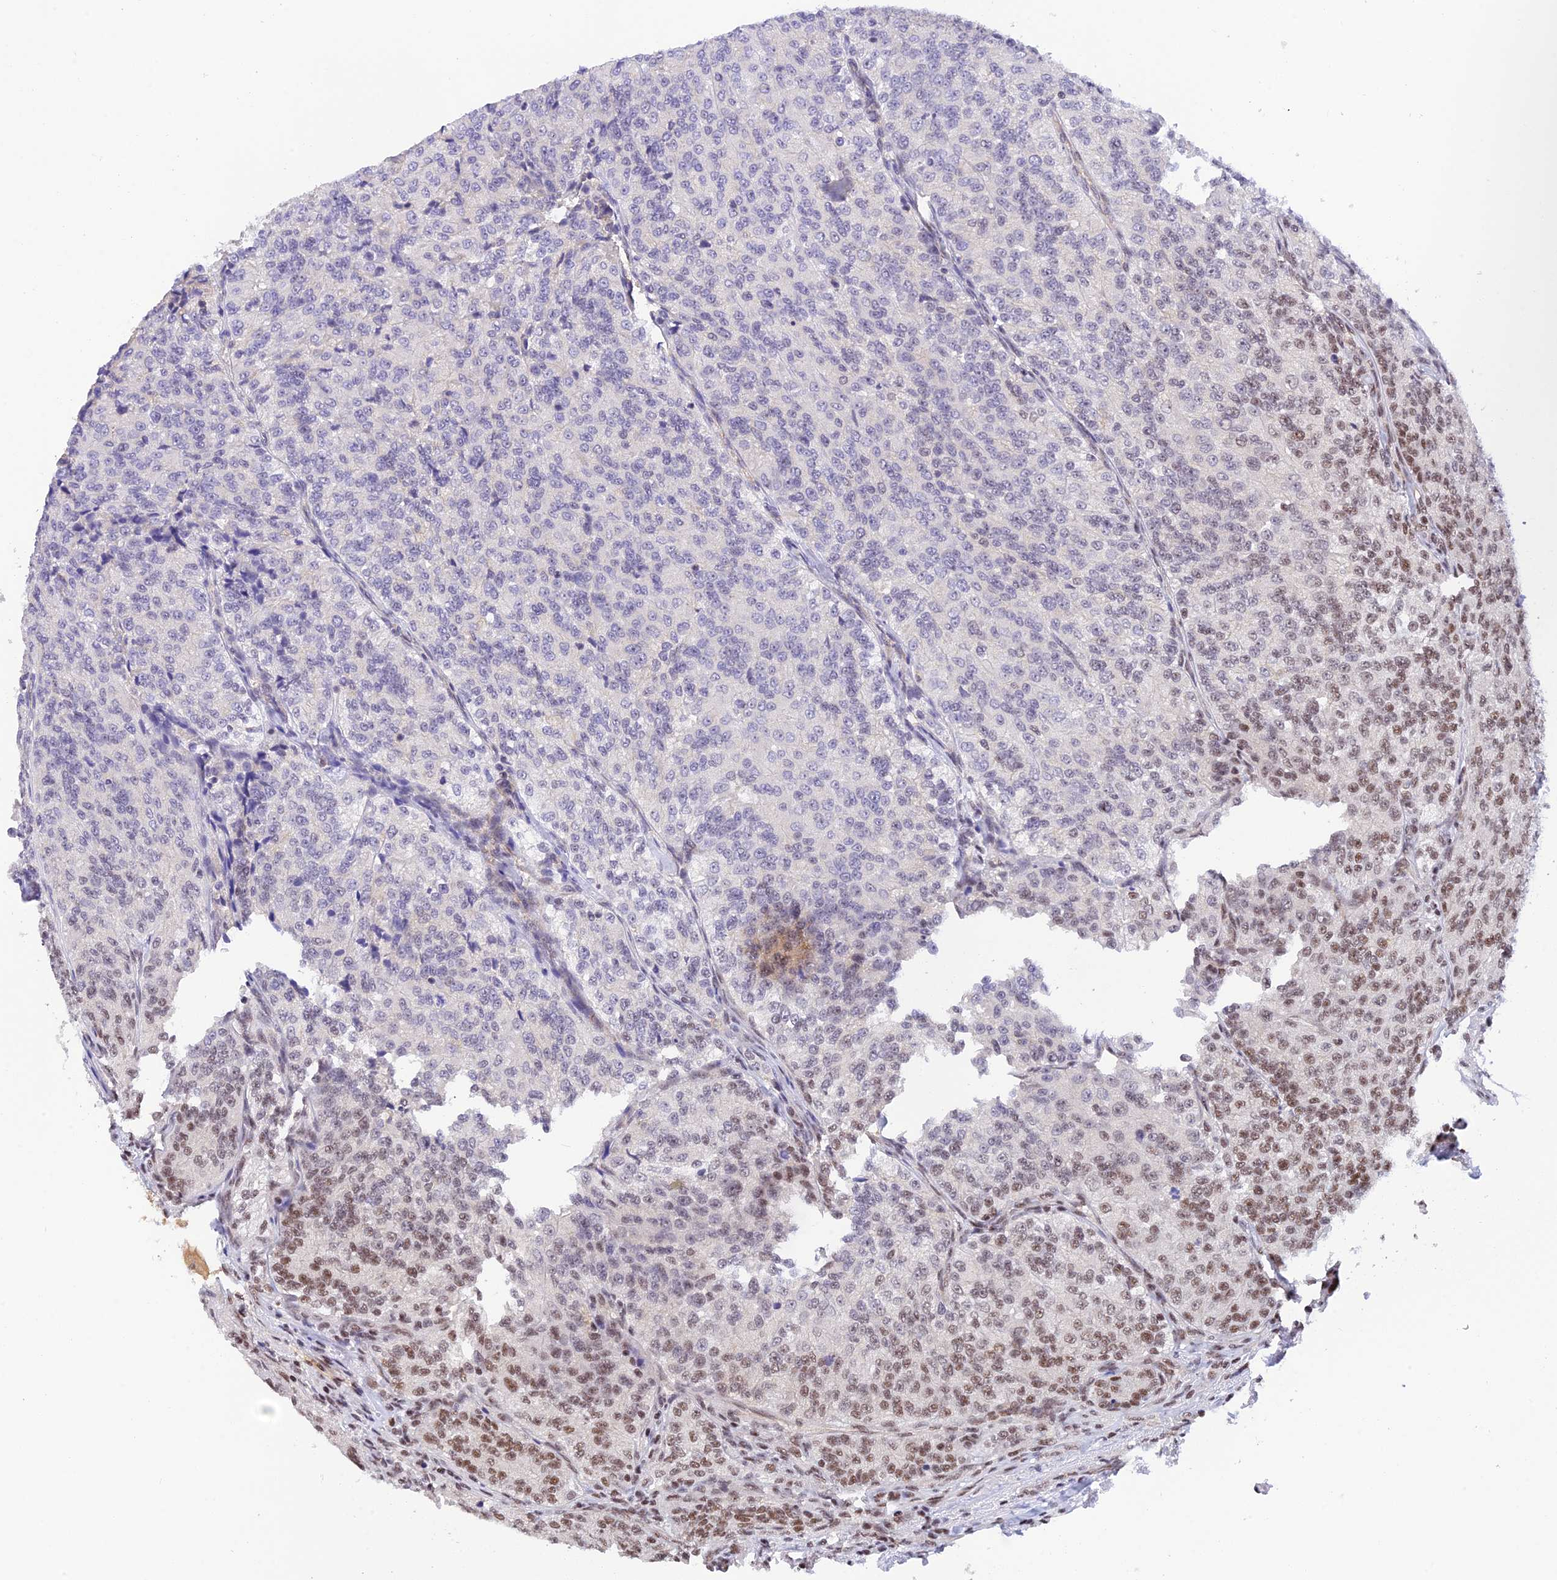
{"staining": {"intensity": "moderate", "quantity": "<25%", "location": "nuclear"}, "tissue": "renal cancer", "cell_type": "Tumor cells", "image_type": "cancer", "snomed": [{"axis": "morphology", "description": "Adenocarcinoma, NOS"}, {"axis": "topography", "description": "Kidney"}], "caption": "Renal adenocarcinoma tissue shows moderate nuclear positivity in approximately <25% of tumor cells", "gene": "THAP11", "patient": {"sex": "female", "age": 63}}